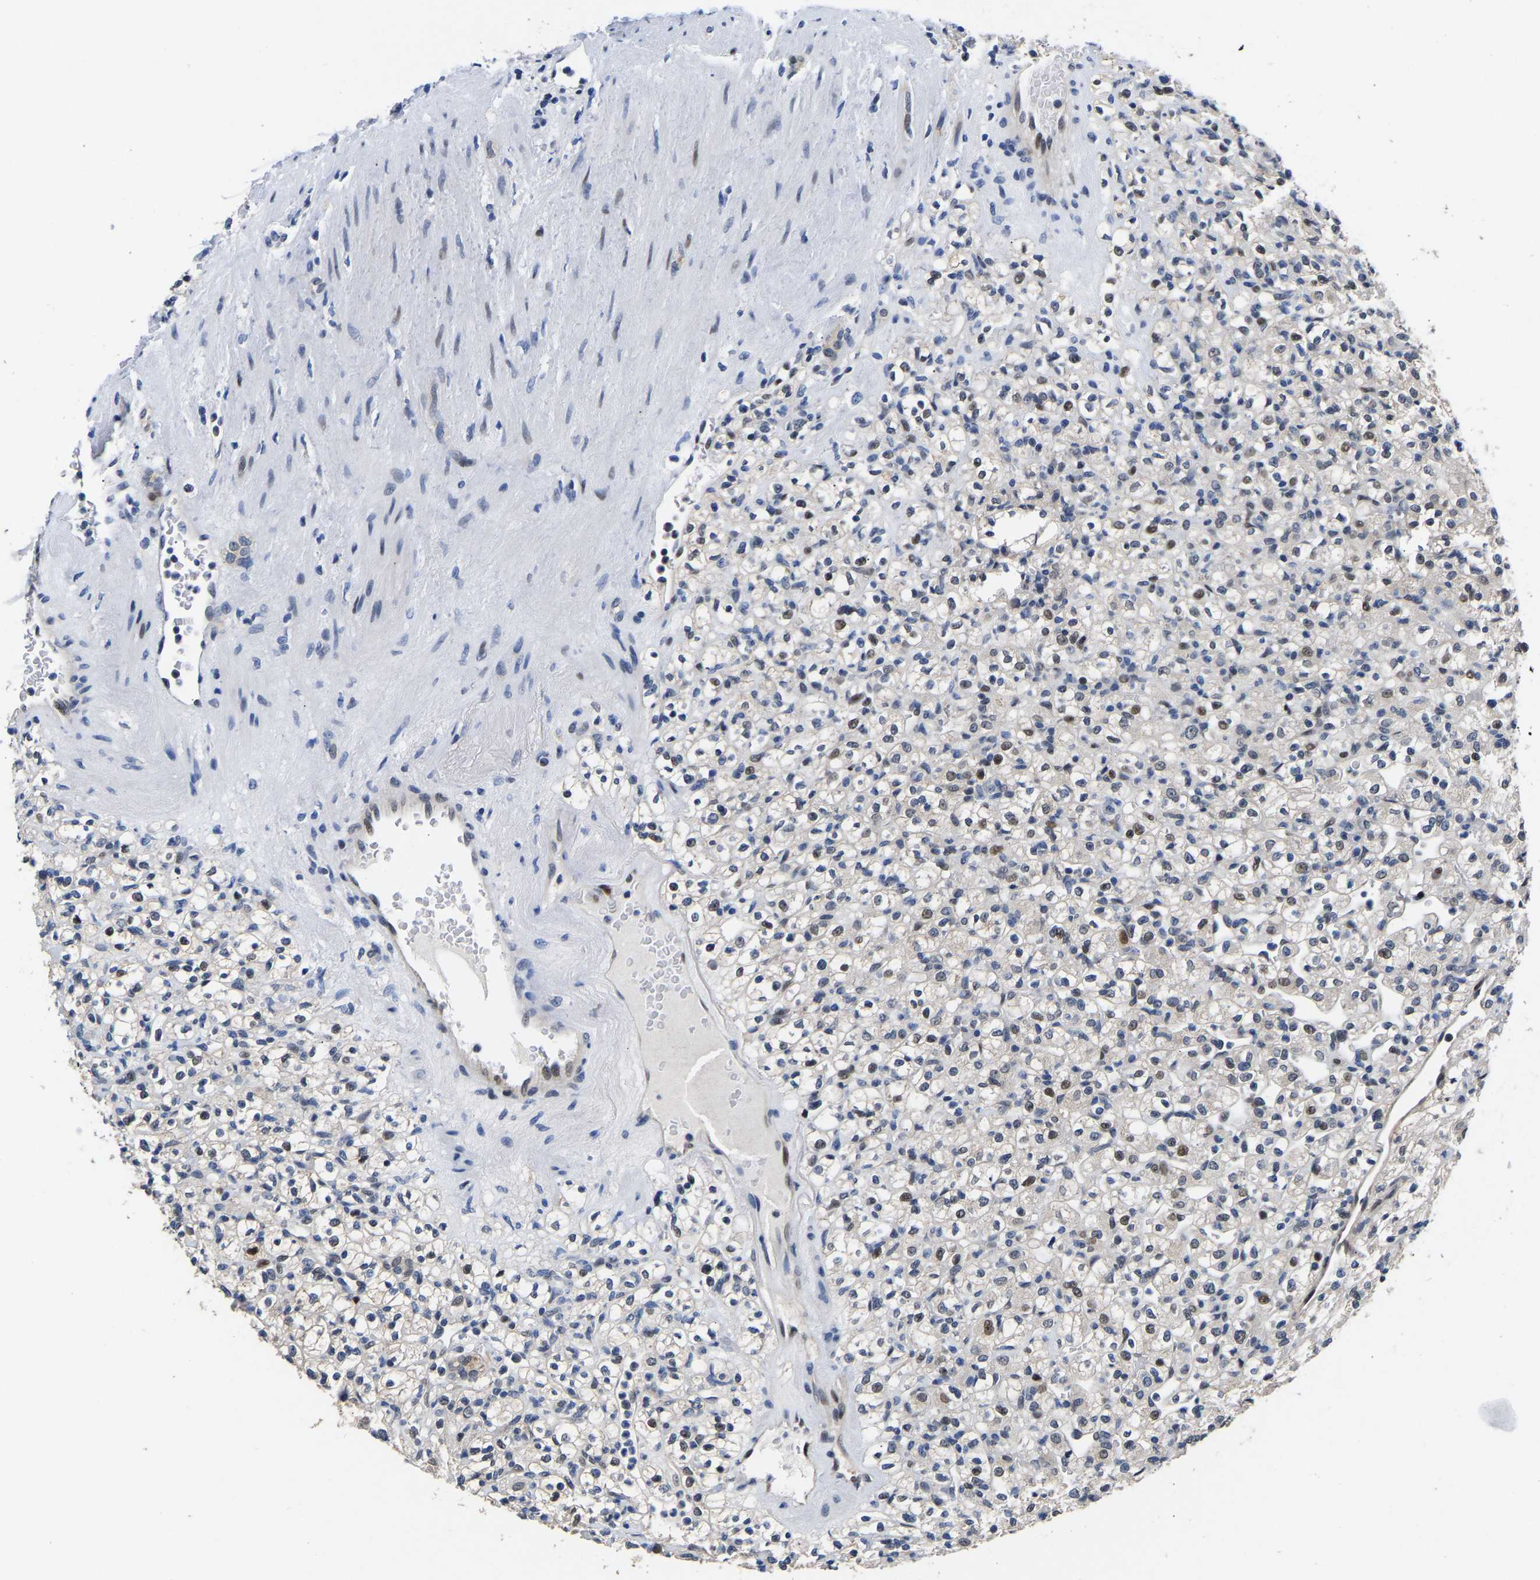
{"staining": {"intensity": "moderate", "quantity": "<25%", "location": "nuclear"}, "tissue": "renal cancer", "cell_type": "Tumor cells", "image_type": "cancer", "snomed": [{"axis": "morphology", "description": "Normal tissue, NOS"}, {"axis": "morphology", "description": "Adenocarcinoma, NOS"}, {"axis": "topography", "description": "Kidney"}], "caption": "A high-resolution image shows immunohistochemistry staining of renal cancer, which demonstrates moderate nuclear expression in about <25% of tumor cells.", "gene": "PTRHD1", "patient": {"sex": "female", "age": 72}}